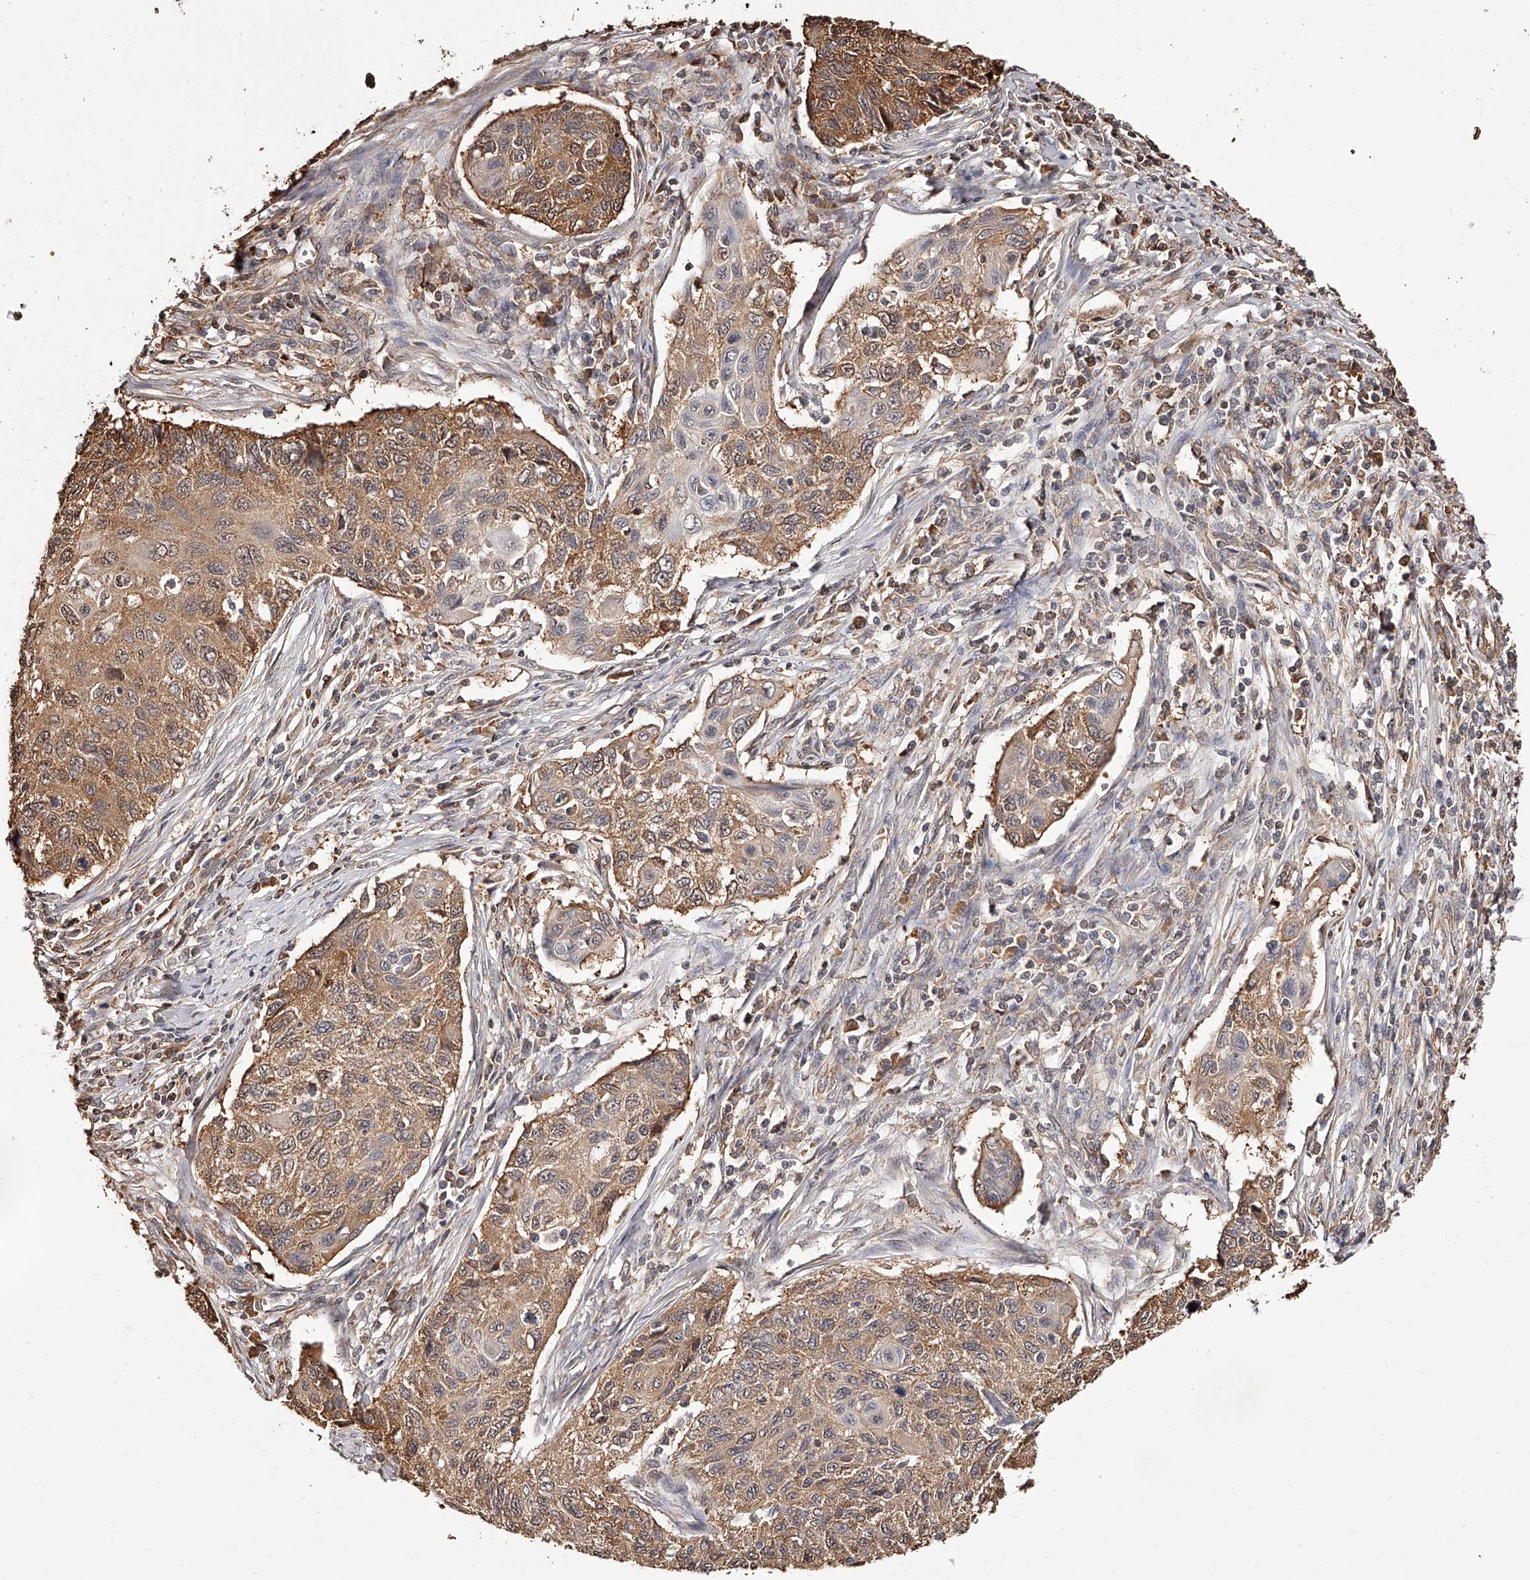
{"staining": {"intensity": "moderate", "quantity": ">75%", "location": "cytoplasmic/membranous"}, "tissue": "cervical cancer", "cell_type": "Tumor cells", "image_type": "cancer", "snomed": [{"axis": "morphology", "description": "Squamous cell carcinoma, NOS"}, {"axis": "topography", "description": "Cervix"}], "caption": "This micrograph demonstrates immunohistochemistry staining of human cervical cancer (squamous cell carcinoma), with medium moderate cytoplasmic/membranous expression in about >75% of tumor cells.", "gene": "ZNF582", "patient": {"sex": "female", "age": 70}}